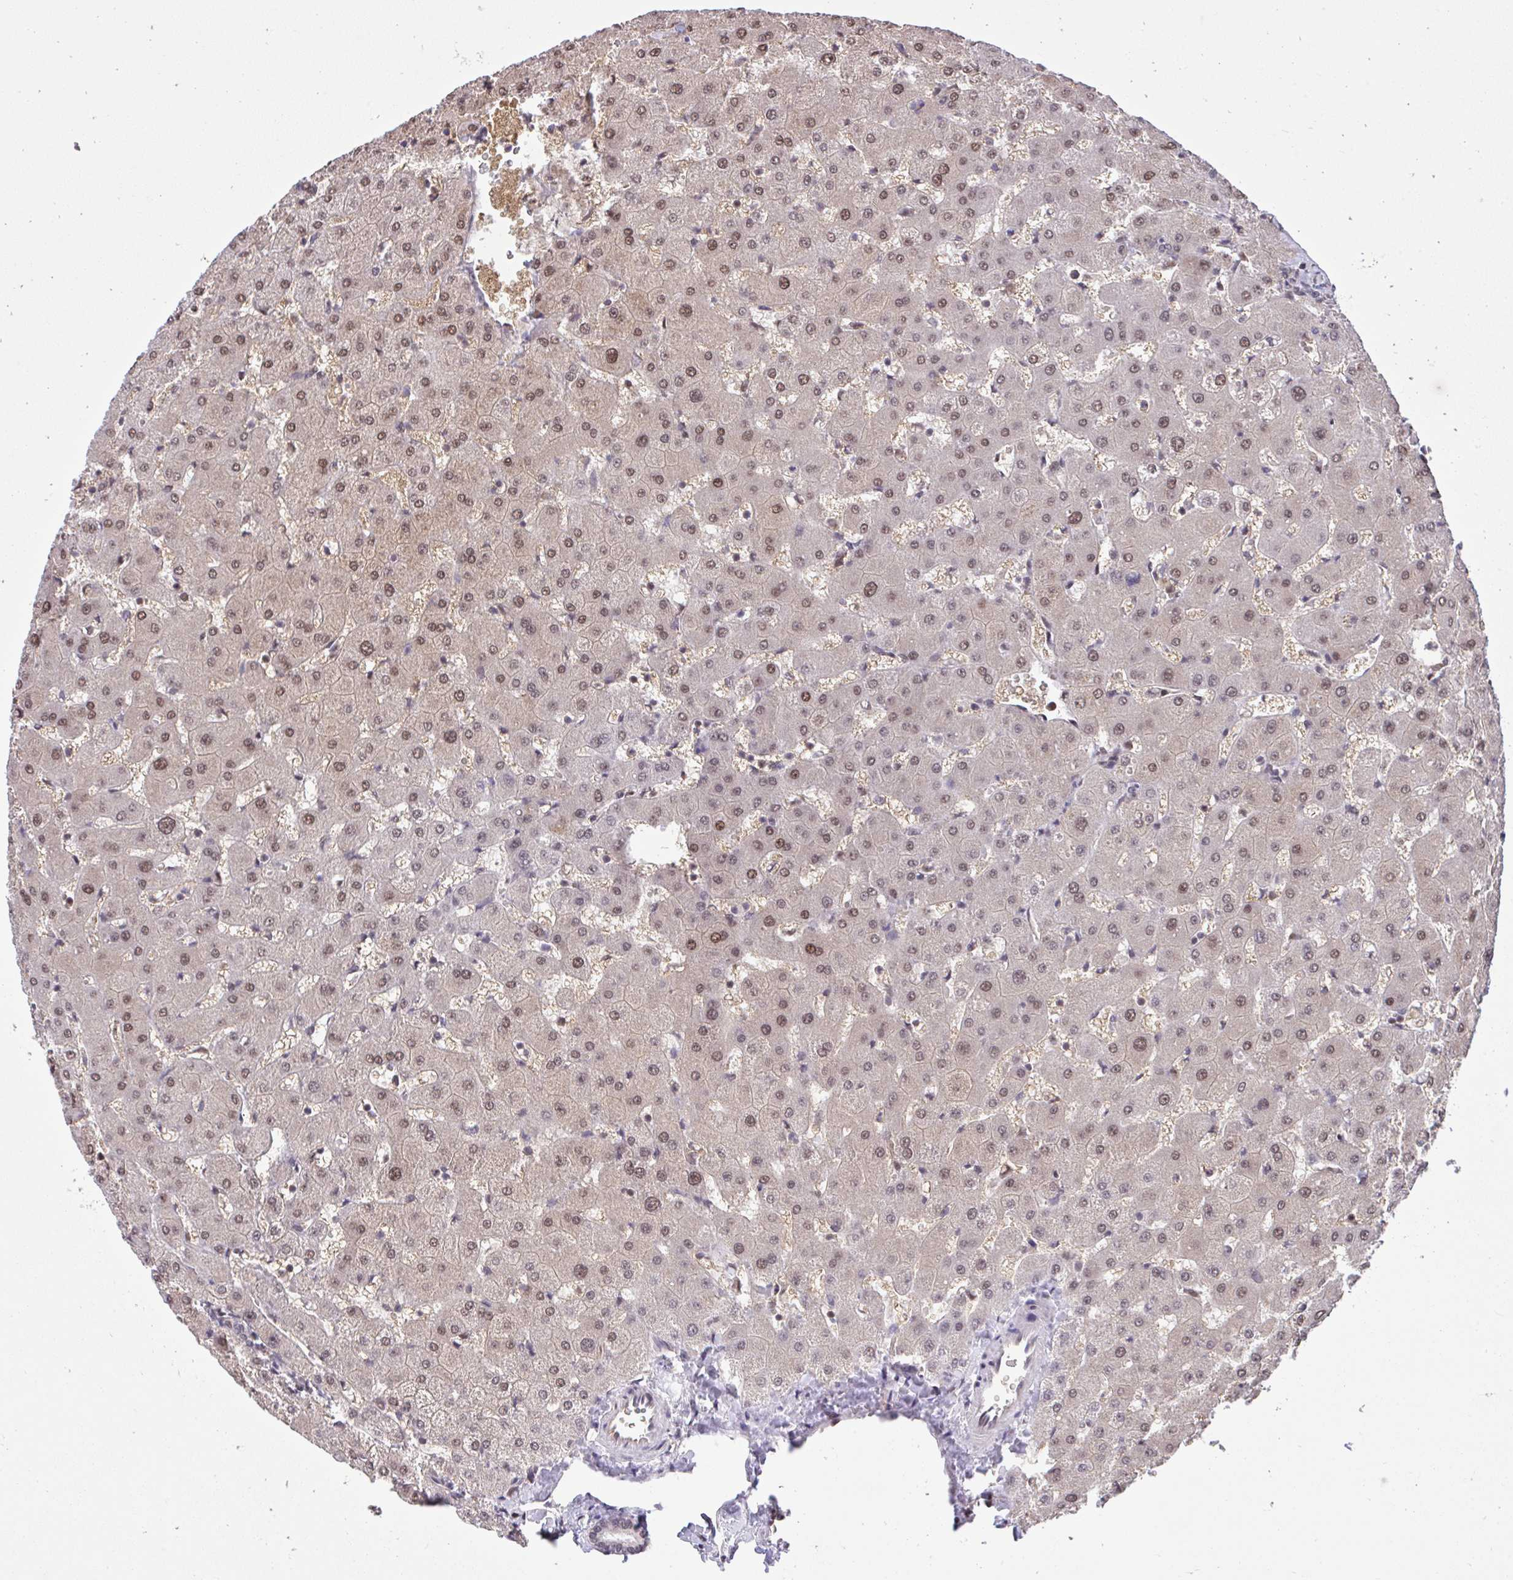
{"staining": {"intensity": "weak", "quantity": "<25%", "location": "nuclear"}, "tissue": "liver", "cell_type": "Cholangiocytes", "image_type": "normal", "snomed": [{"axis": "morphology", "description": "Normal tissue, NOS"}, {"axis": "topography", "description": "Liver"}], "caption": "There is no significant expression in cholangiocytes of liver. (DAB immunohistochemistry, high magnification).", "gene": "GLIS3", "patient": {"sex": "female", "age": 63}}